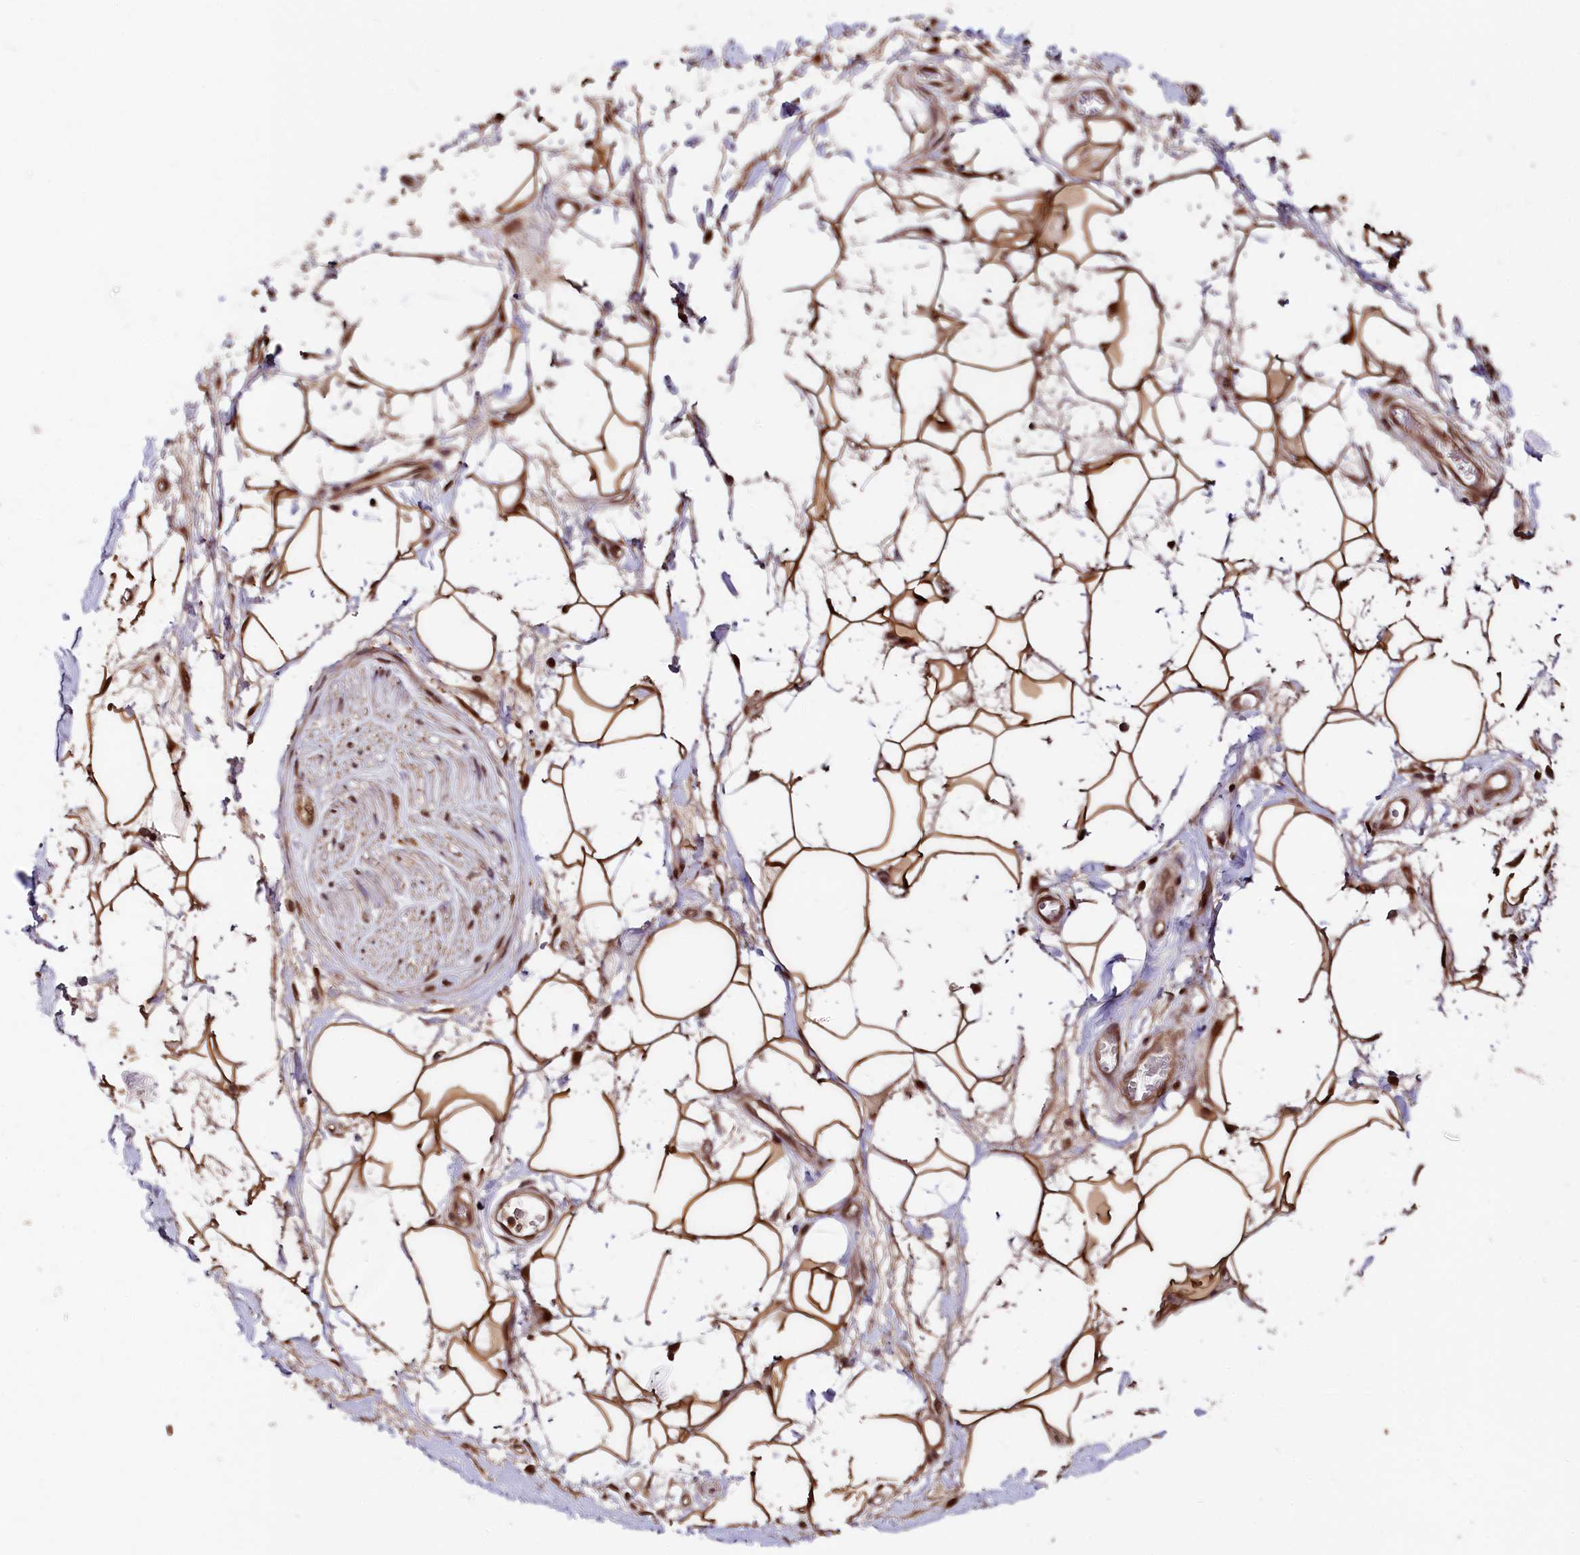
{"staining": {"intensity": "moderate", "quantity": ">75%", "location": "cytoplasmic/membranous,nuclear"}, "tissue": "adipose tissue", "cell_type": "Adipocytes", "image_type": "normal", "snomed": [{"axis": "morphology", "description": "Normal tissue, NOS"}, {"axis": "morphology", "description": "Adenocarcinoma, NOS"}, {"axis": "topography", "description": "Rectum"}, {"axis": "topography", "description": "Vagina"}, {"axis": "topography", "description": "Peripheral nerve tissue"}], "caption": "Moderate cytoplasmic/membranous,nuclear protein staining is seen in about >75% of adipocytes in adipose tissue.", "gene": "ADRM1", "patient": {"sex": "female", "age": 71}}